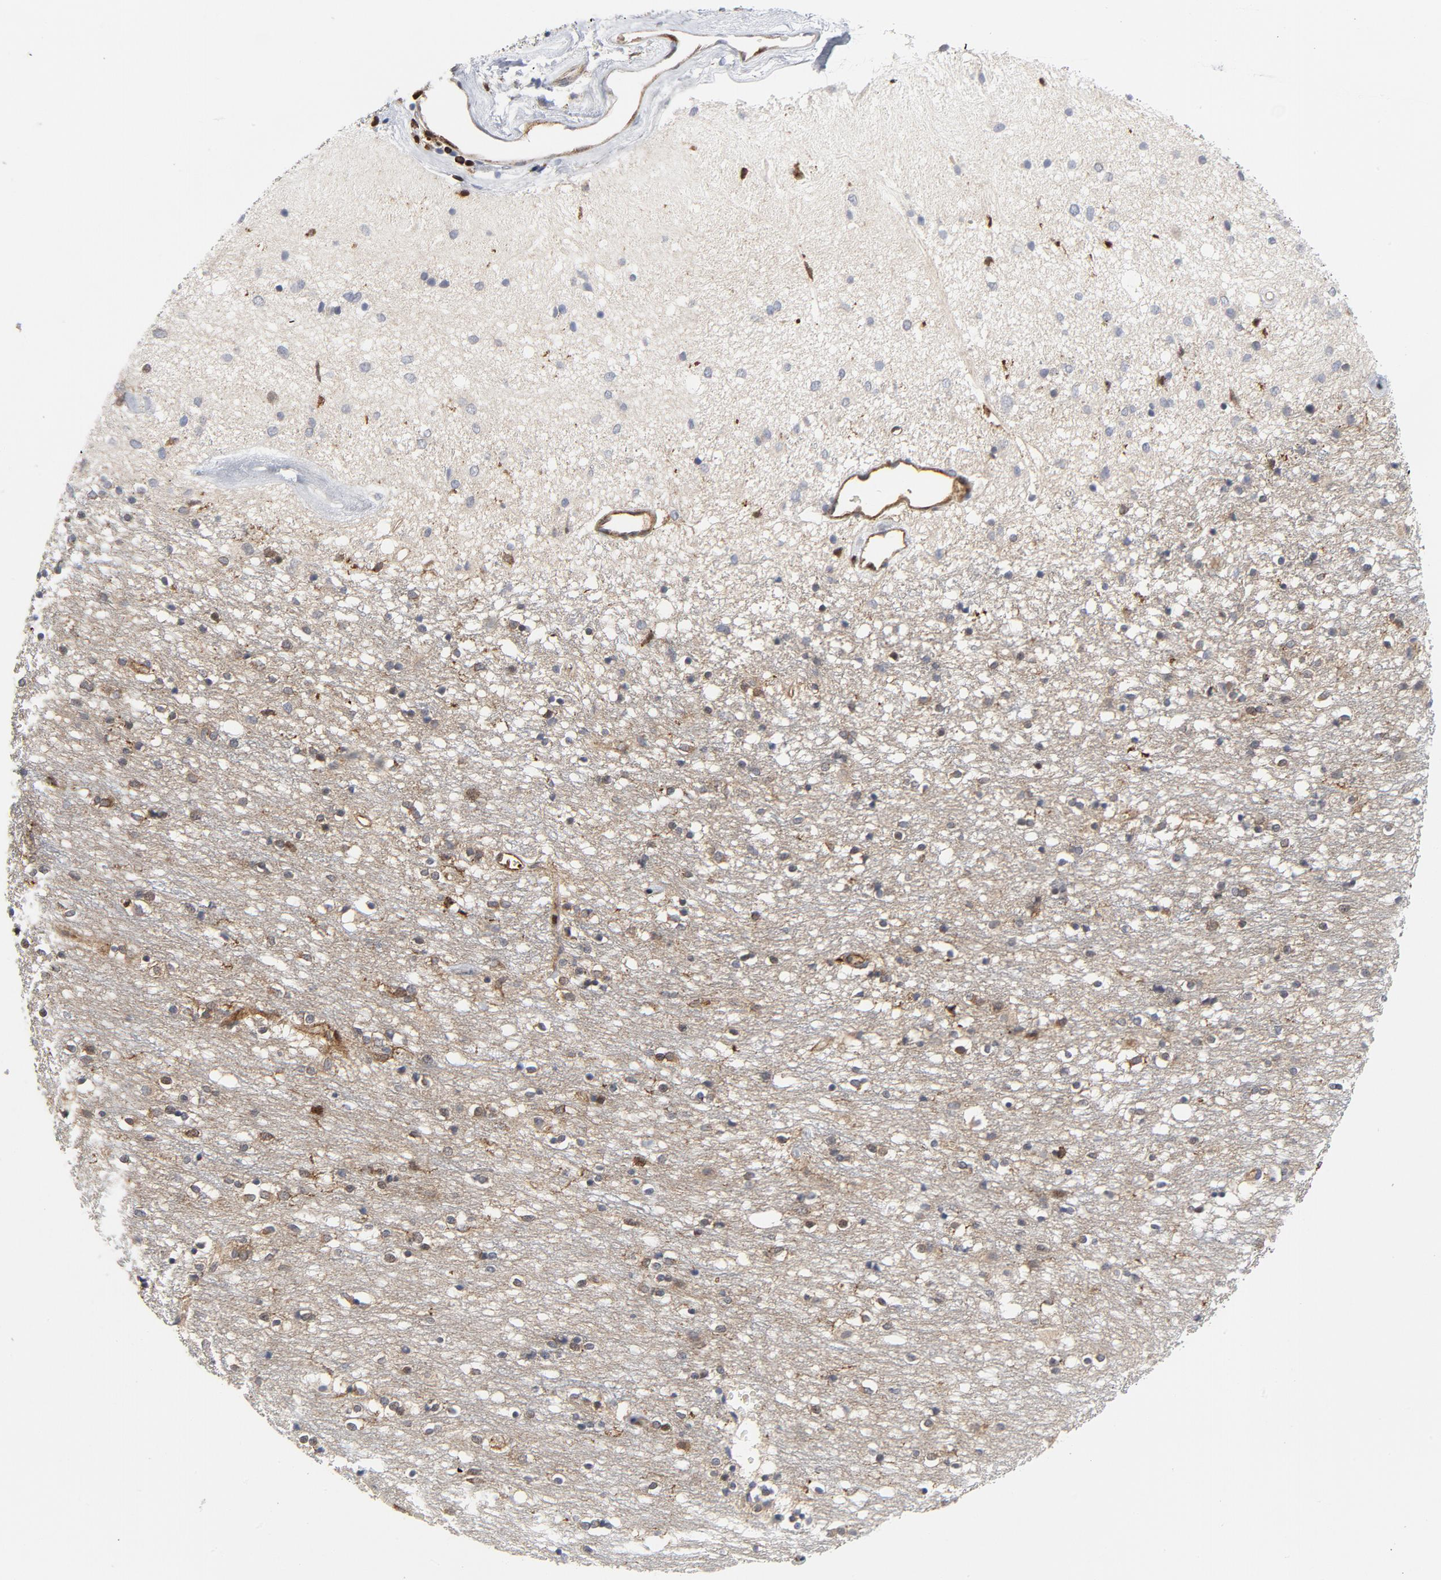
{"staining": {"intensity": "moderate", "quantity": "25%-75%", "location": "cytoplasmic/membranous"}, "tissue": "caudate", "cell_type": "Glial cells", "image_type": "normal", "snomed": [{"axis": "morphology", "description": "Normal tissue, NOS"}, {"axis": "topography", "description": "Lateral ventricle wall"}], "caption": "An IHC image of unremarkable tissue is shown. Protein staining in brown highlights moderate cytoplasmic/membranous positivity in caudate within glial cells. Immunohistochemistry stains the protein of interest in brown and the nuclei are stained blue.", "gene": "YES1", "patient": {"sex": "female", "age": 54}}